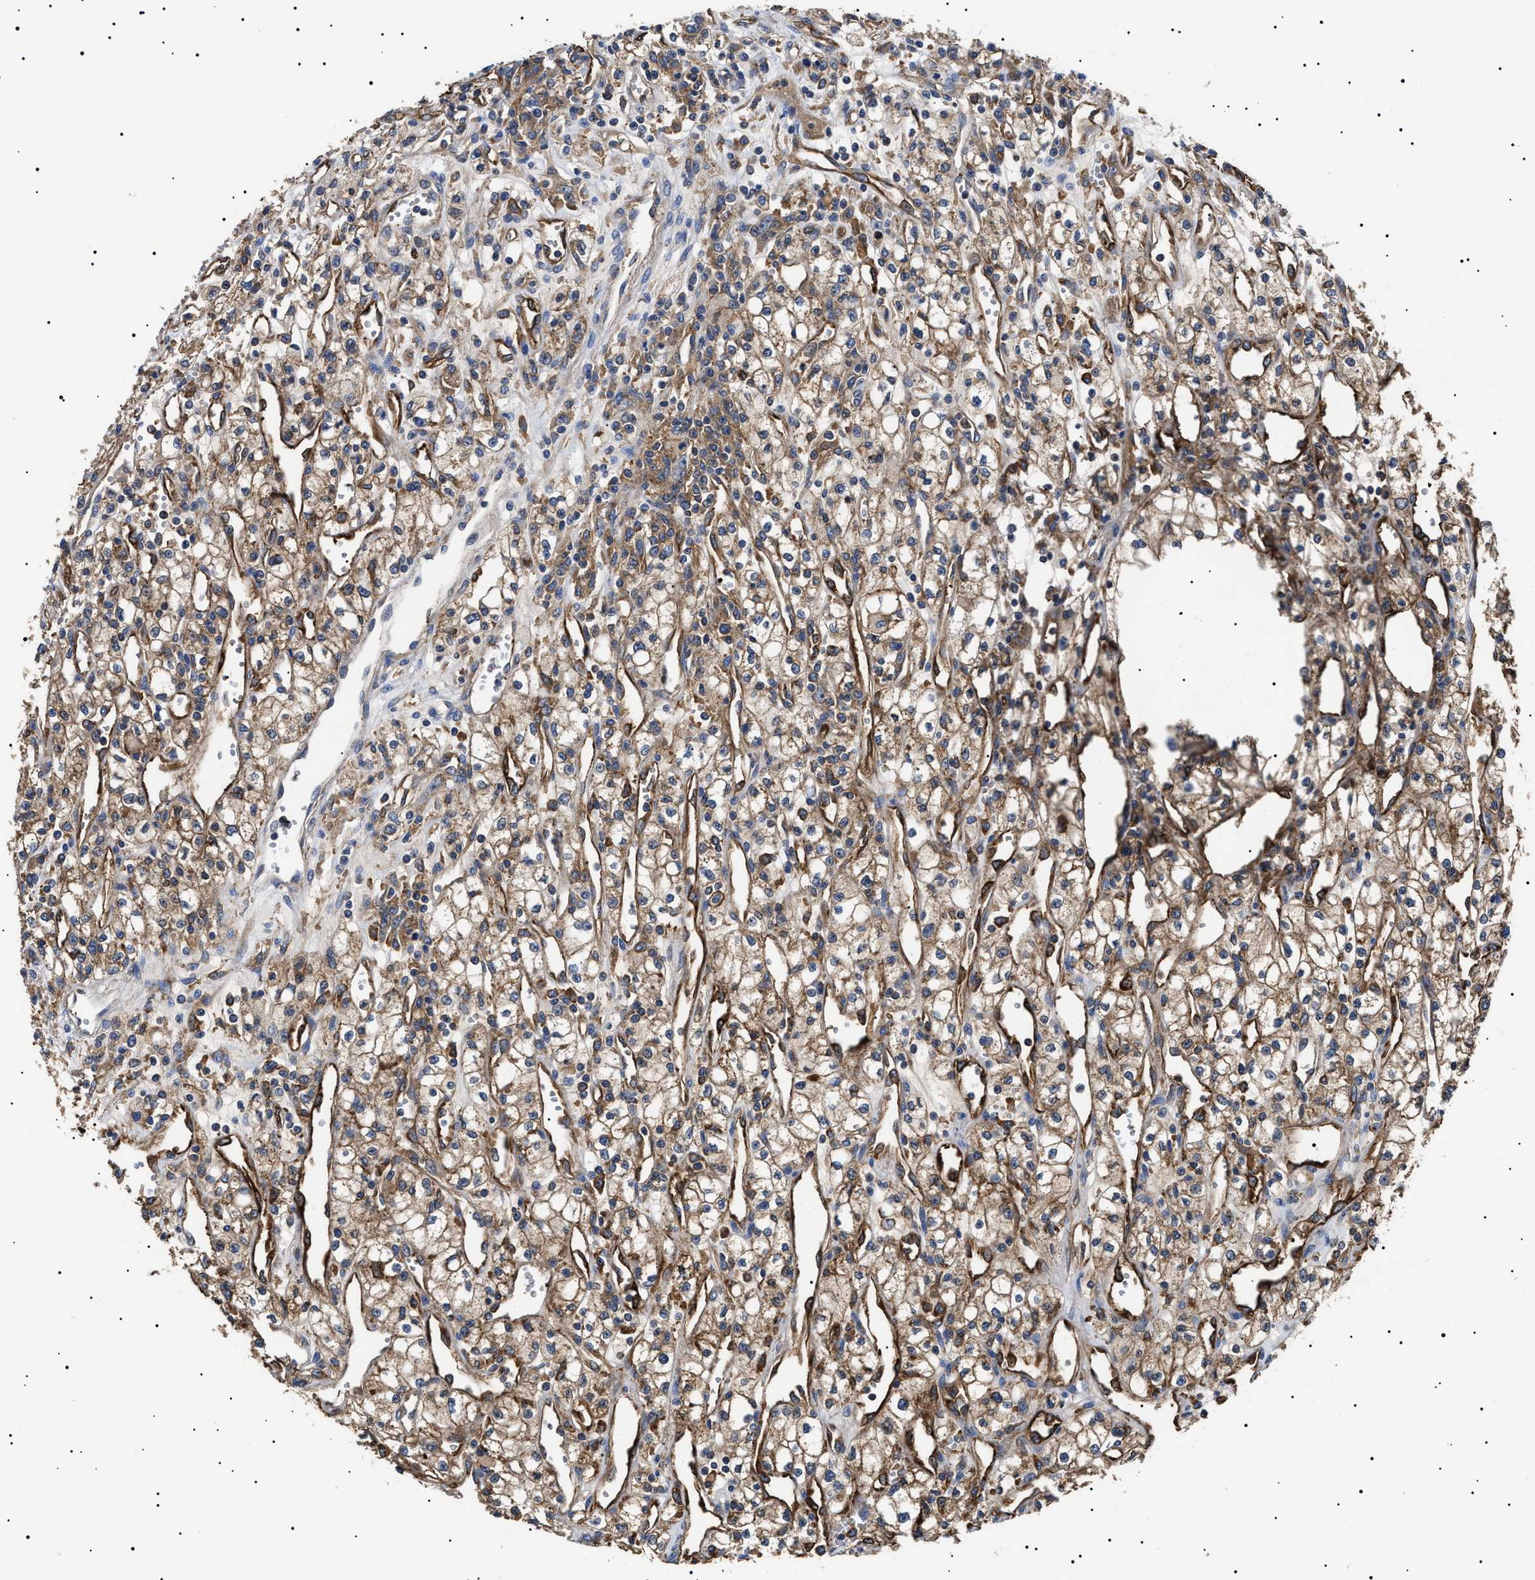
{"staining": {"intensity": "weak", "quantity": ">75%", "location": "cytoplasmic/membranous"}, "tissue": "renal cancer", "cell_type": "Tumor cells", "image_type": "cancer", "snomed": [{"axis": "morphology", "description": "Adenocarcinoma, NOS"}, {"axis": "topography", "description": "Kidney"}], "caption": "High-power microscopy captured an immunohistochemistry (IHC) photomicrograph of adenocarcinoma (renal), revealing weak cytoplasmic/membranous staining in about >75% of tumor cells. Nuclei are stained in blue.", "gene": "TPP2", "patient": {"sex": "male", "age": 59}}